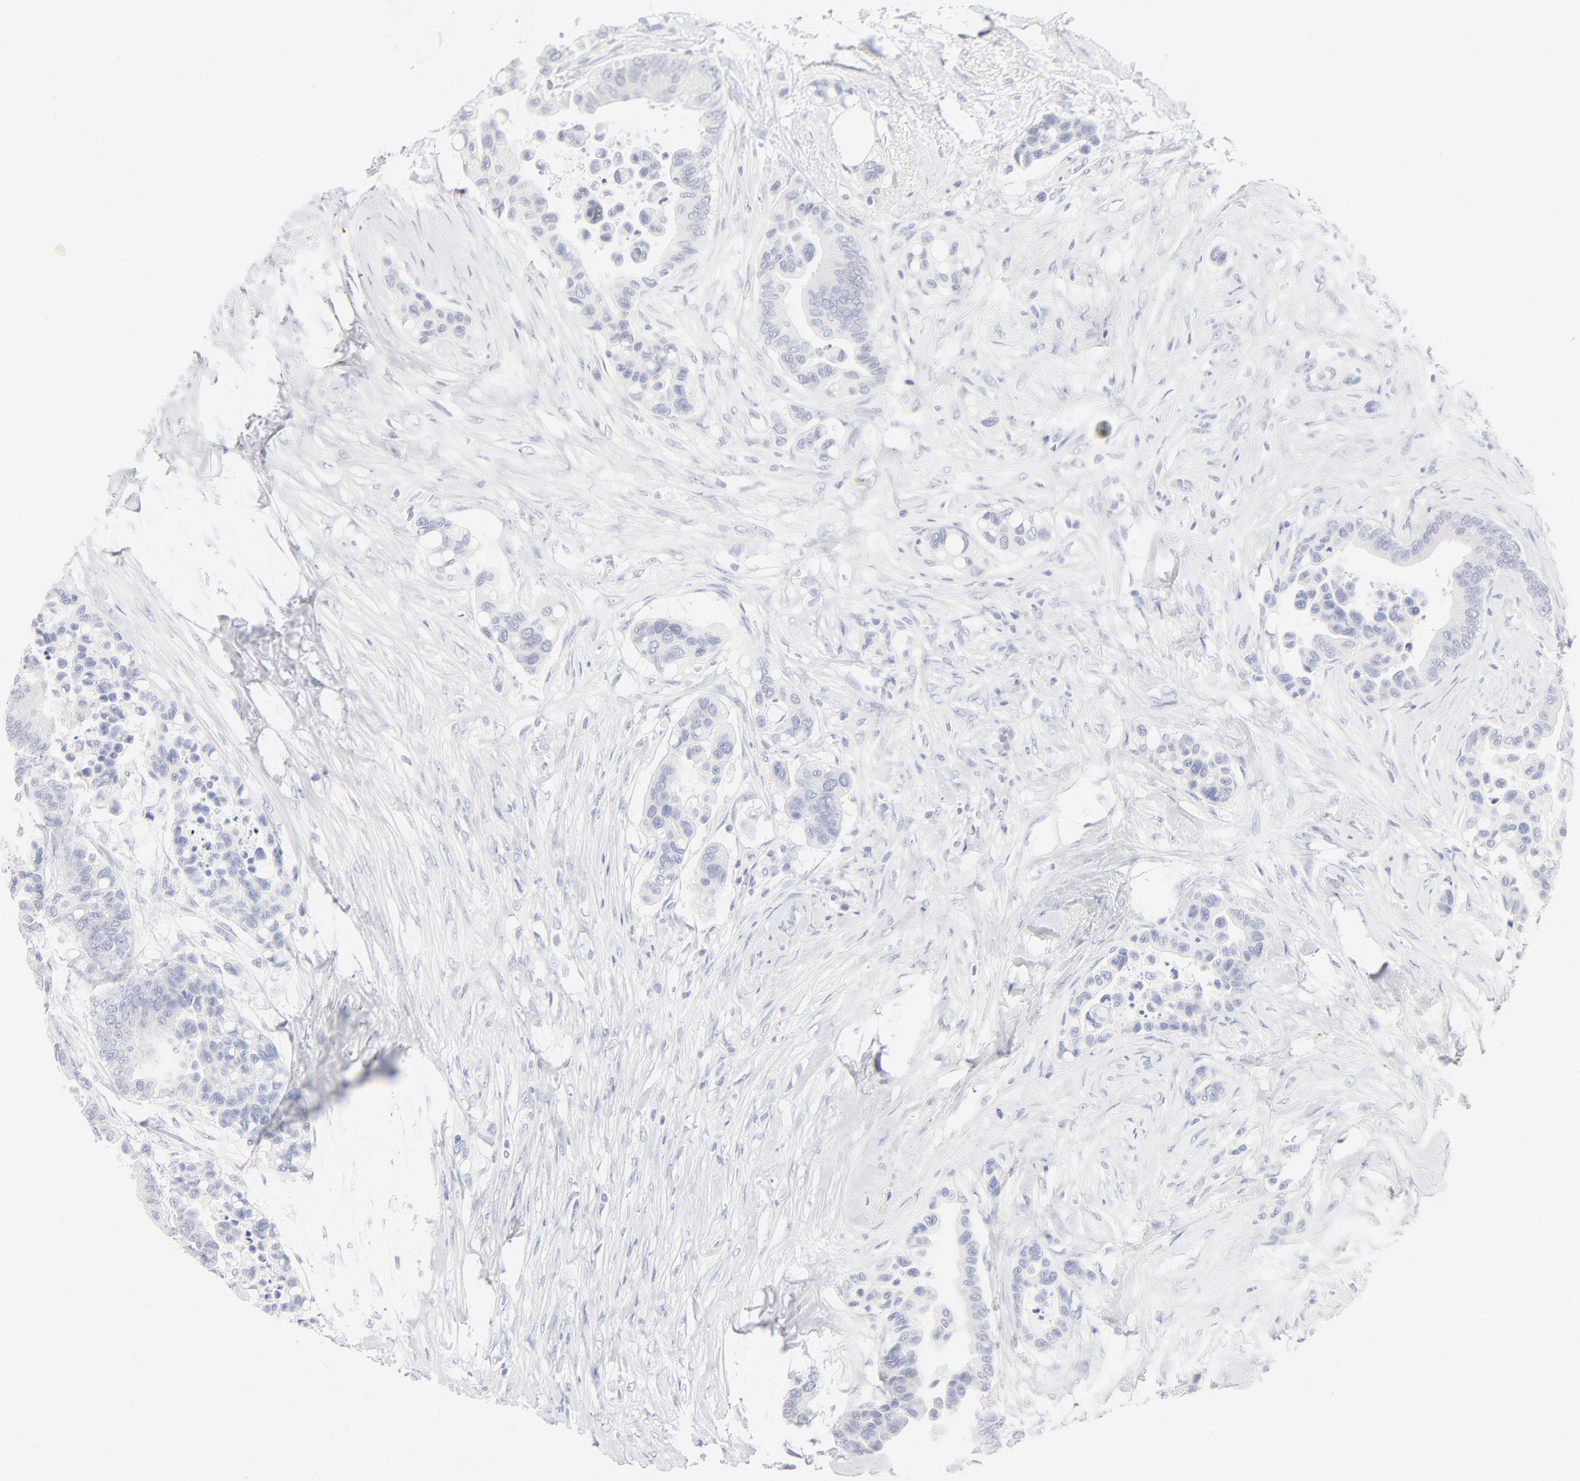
{"staining": {"intensity": "negative", "quantity": "none", "location": "none"}, "tissue": "colorectal cancer", "cell_type": "Tumor cells", "image_type": "cancer", "snomed": [{"axis": "morphology", "description": "Adenocarcinoma, NOS"}, {"axis": "topography", "description": "Colon"}], "caption": "Tumor cells are negative for brown protein staining in colorectal cancer (adenocarcinoma).", "gene": "ONECUT1", "patient": {"sex": "male", "age": 82}}